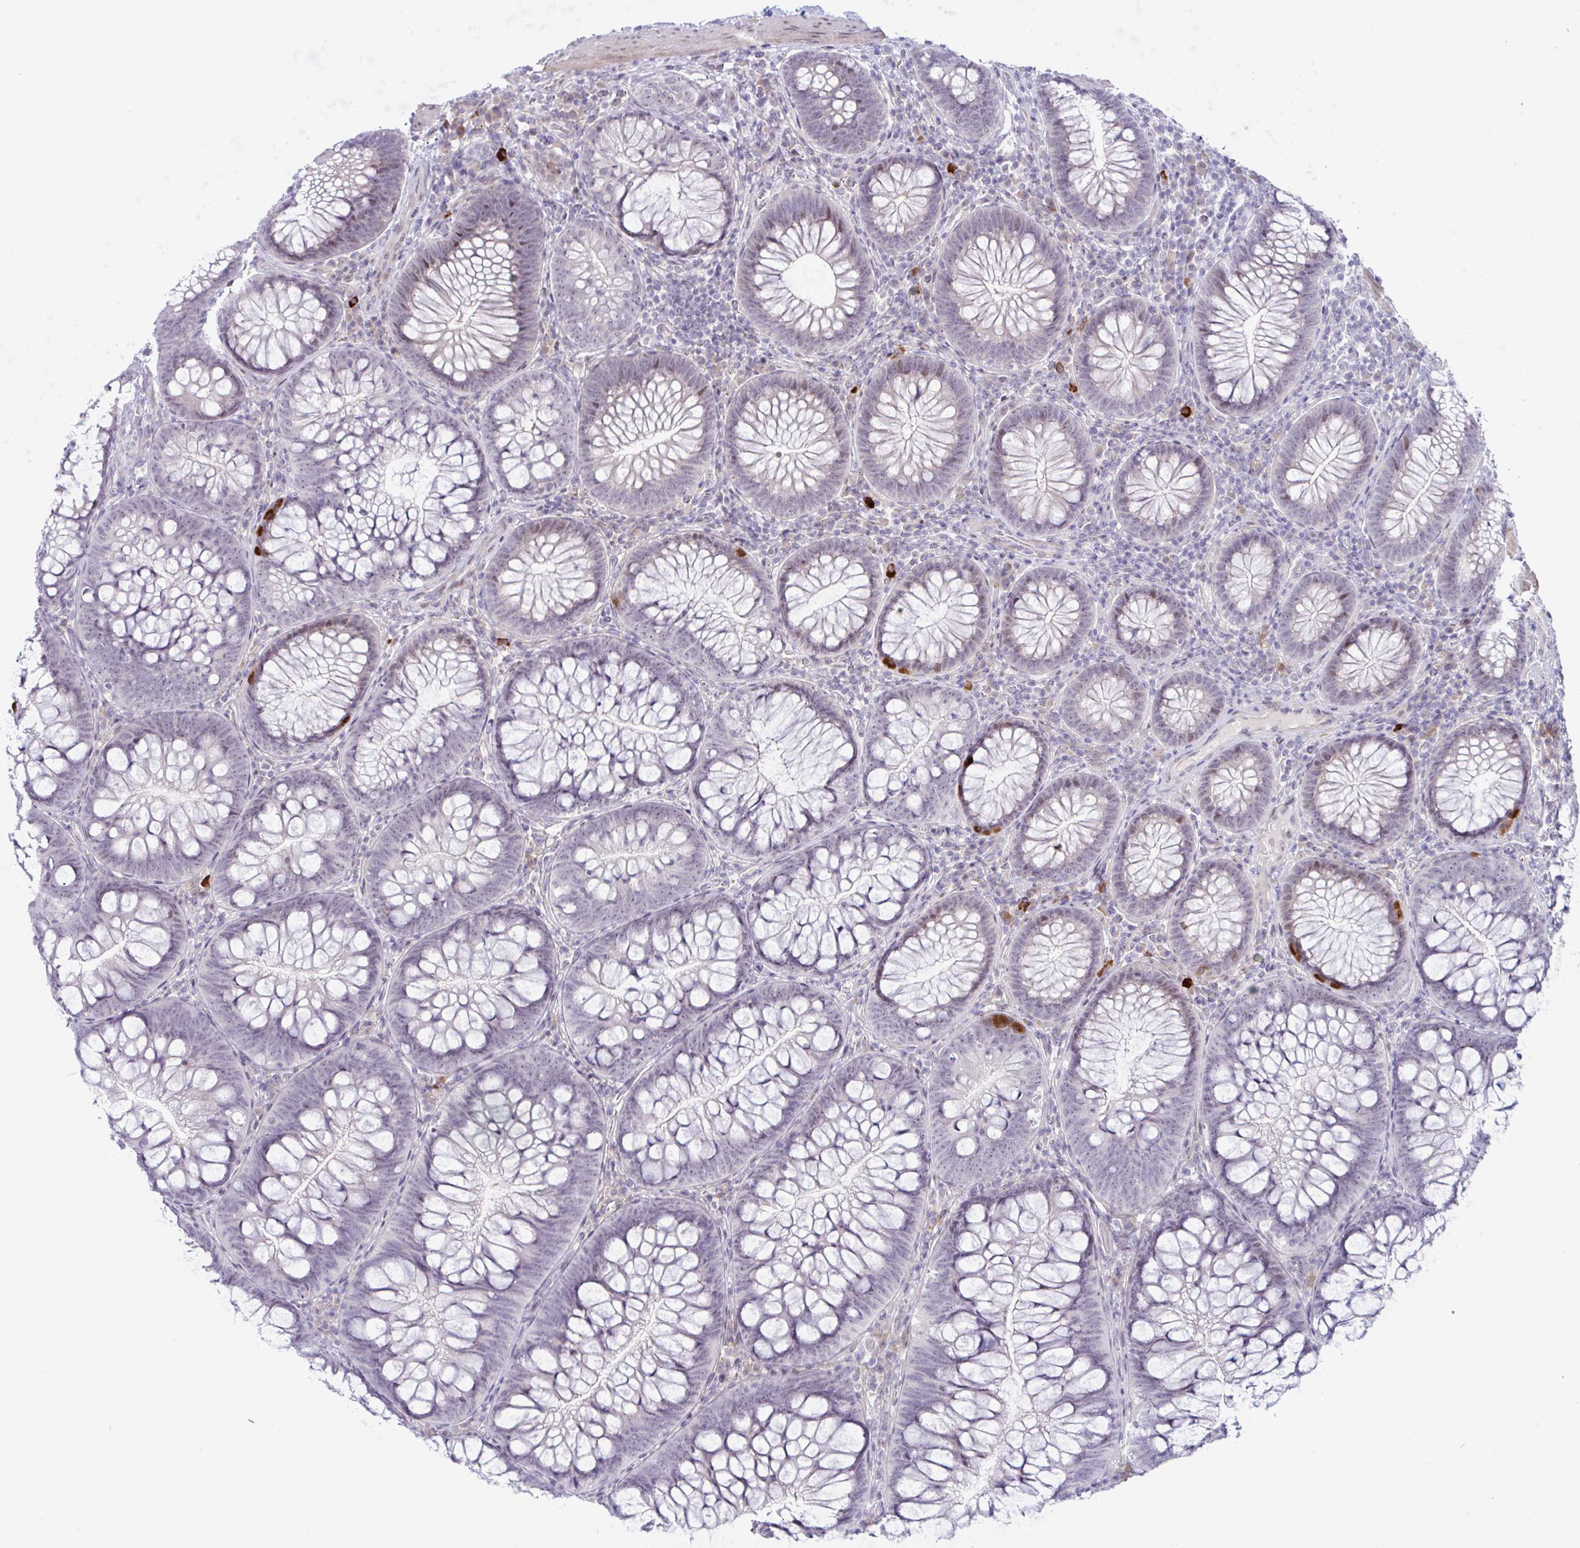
{"staining": {"intensity": "moderate", "quantity": "<25%", "location": "cytoplasmic/membranous"}, "tissue": "colon", "cell_type": "Endothelial cells", "image_type": "normal", "snomed": [{"axis": "morphology", "description": "Normal tissue, NOS"}, {"axis": "morphology", "description": "Adenoma, NOS"}, {"axis": "topography", "description": "Soft tissue"}, {"axis": "topography", "description": "Colon"}], "caption": "An immunohistochemistry (IHC) image of benign tissue is shown. Protein staining in brown shows moderate cytoplasmic/membranous positivity in colon within endothelial cells.", "gene": "USP35", "patient": {"sex": "male", "age": 47}}